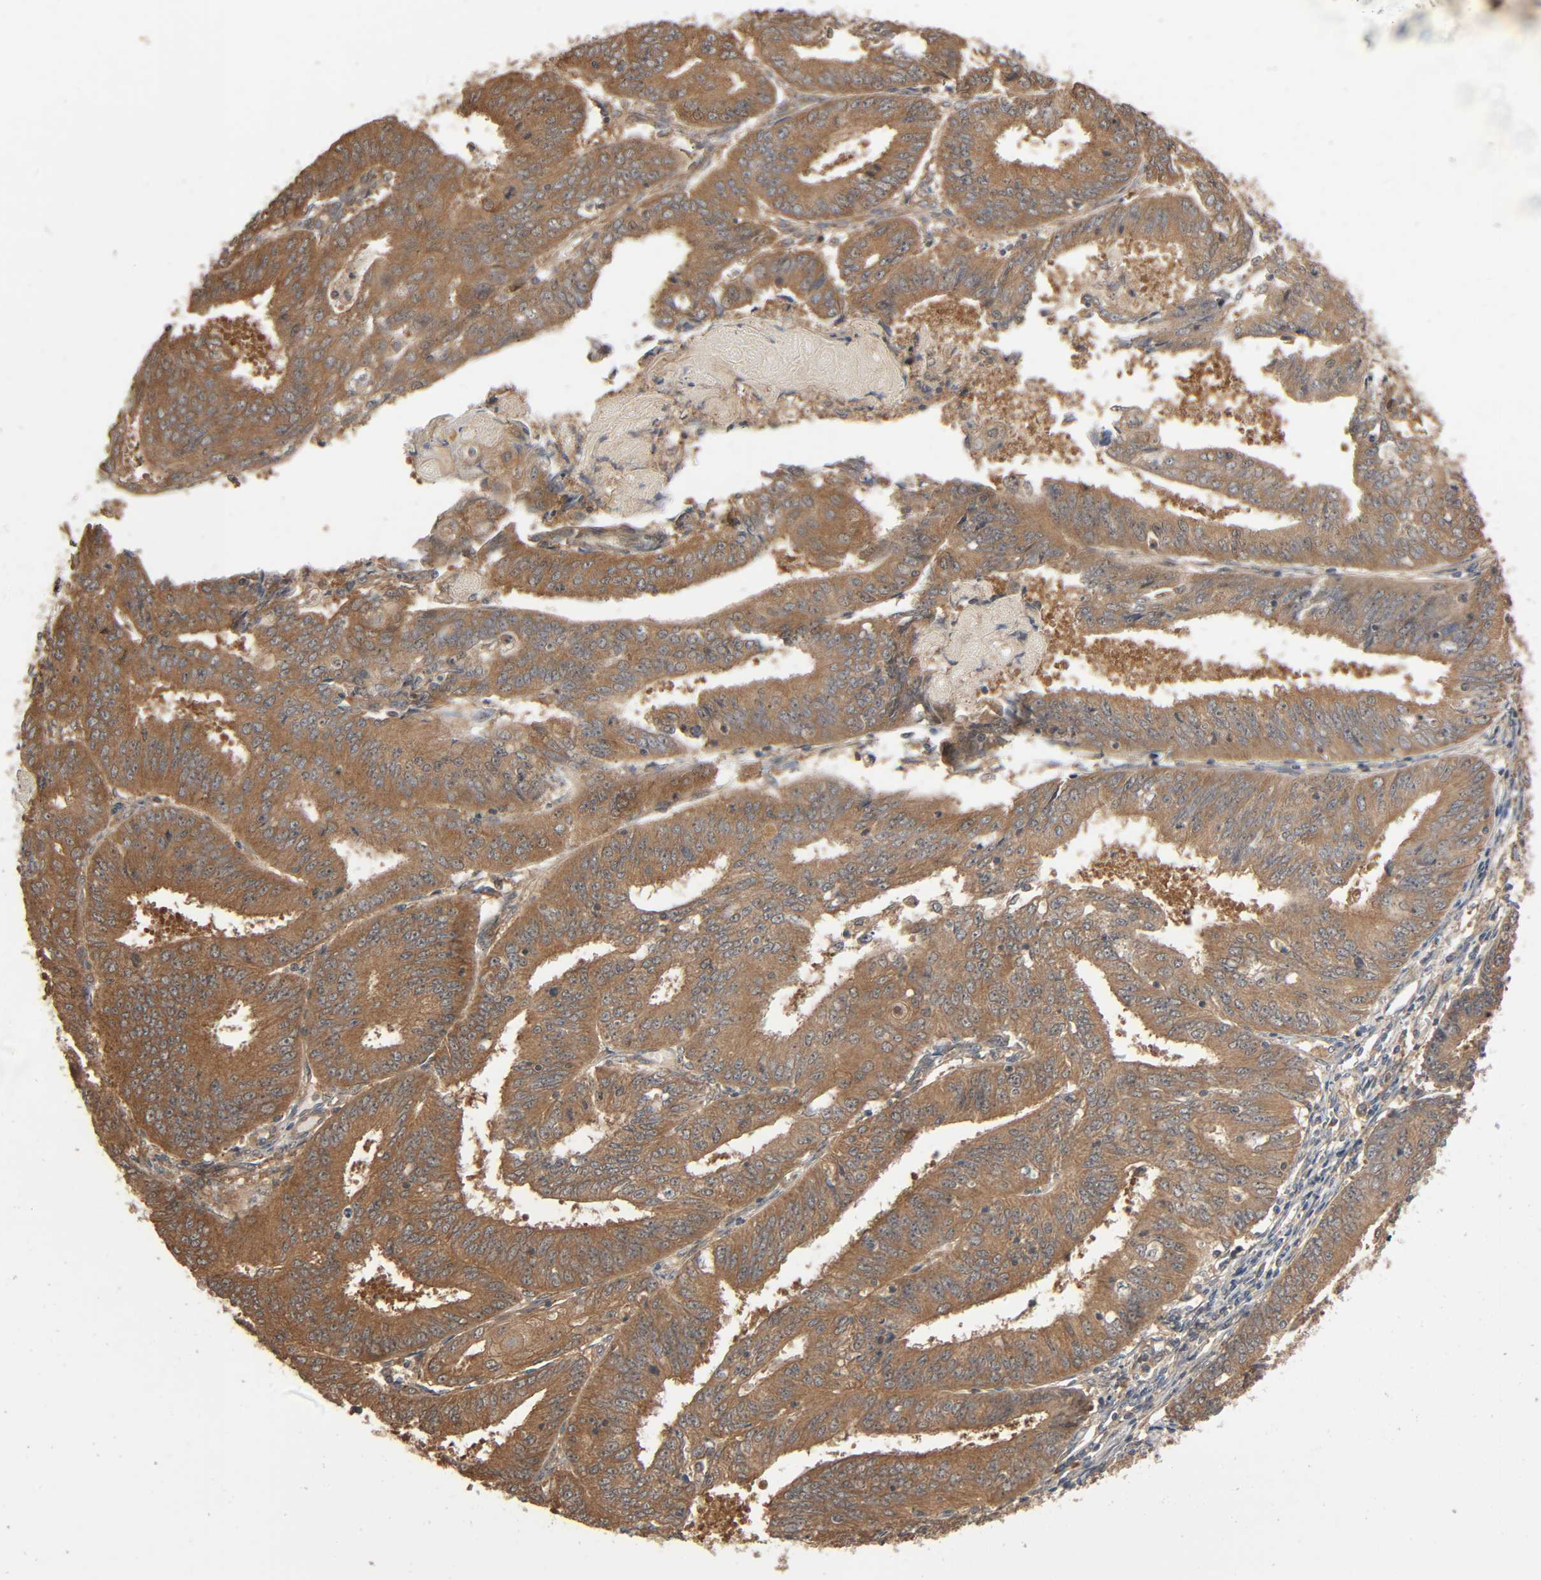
{"staining": {"intensity": "moderate", "quantity": ">75%", "location": "cytoplasmic/membranous"}, "tissue": "endometrial cancer", "cell_type": "Tumor cells", "image_type": "cancer", "snomed": [{"axis": "morphology", "description": "Adenocarcinoma, NOS"}, {"axis": "topography", "description": "Endometrium"}], "caption": "The histopathology image reveals staining of endometrial cancer (adenocarcinoma), revealing moderate cytoplasmic/membranous protein staining (brown color) within tumor cells.", "gene": "PPP2R1B", "patient": {"sex": "female", "age": 42}}